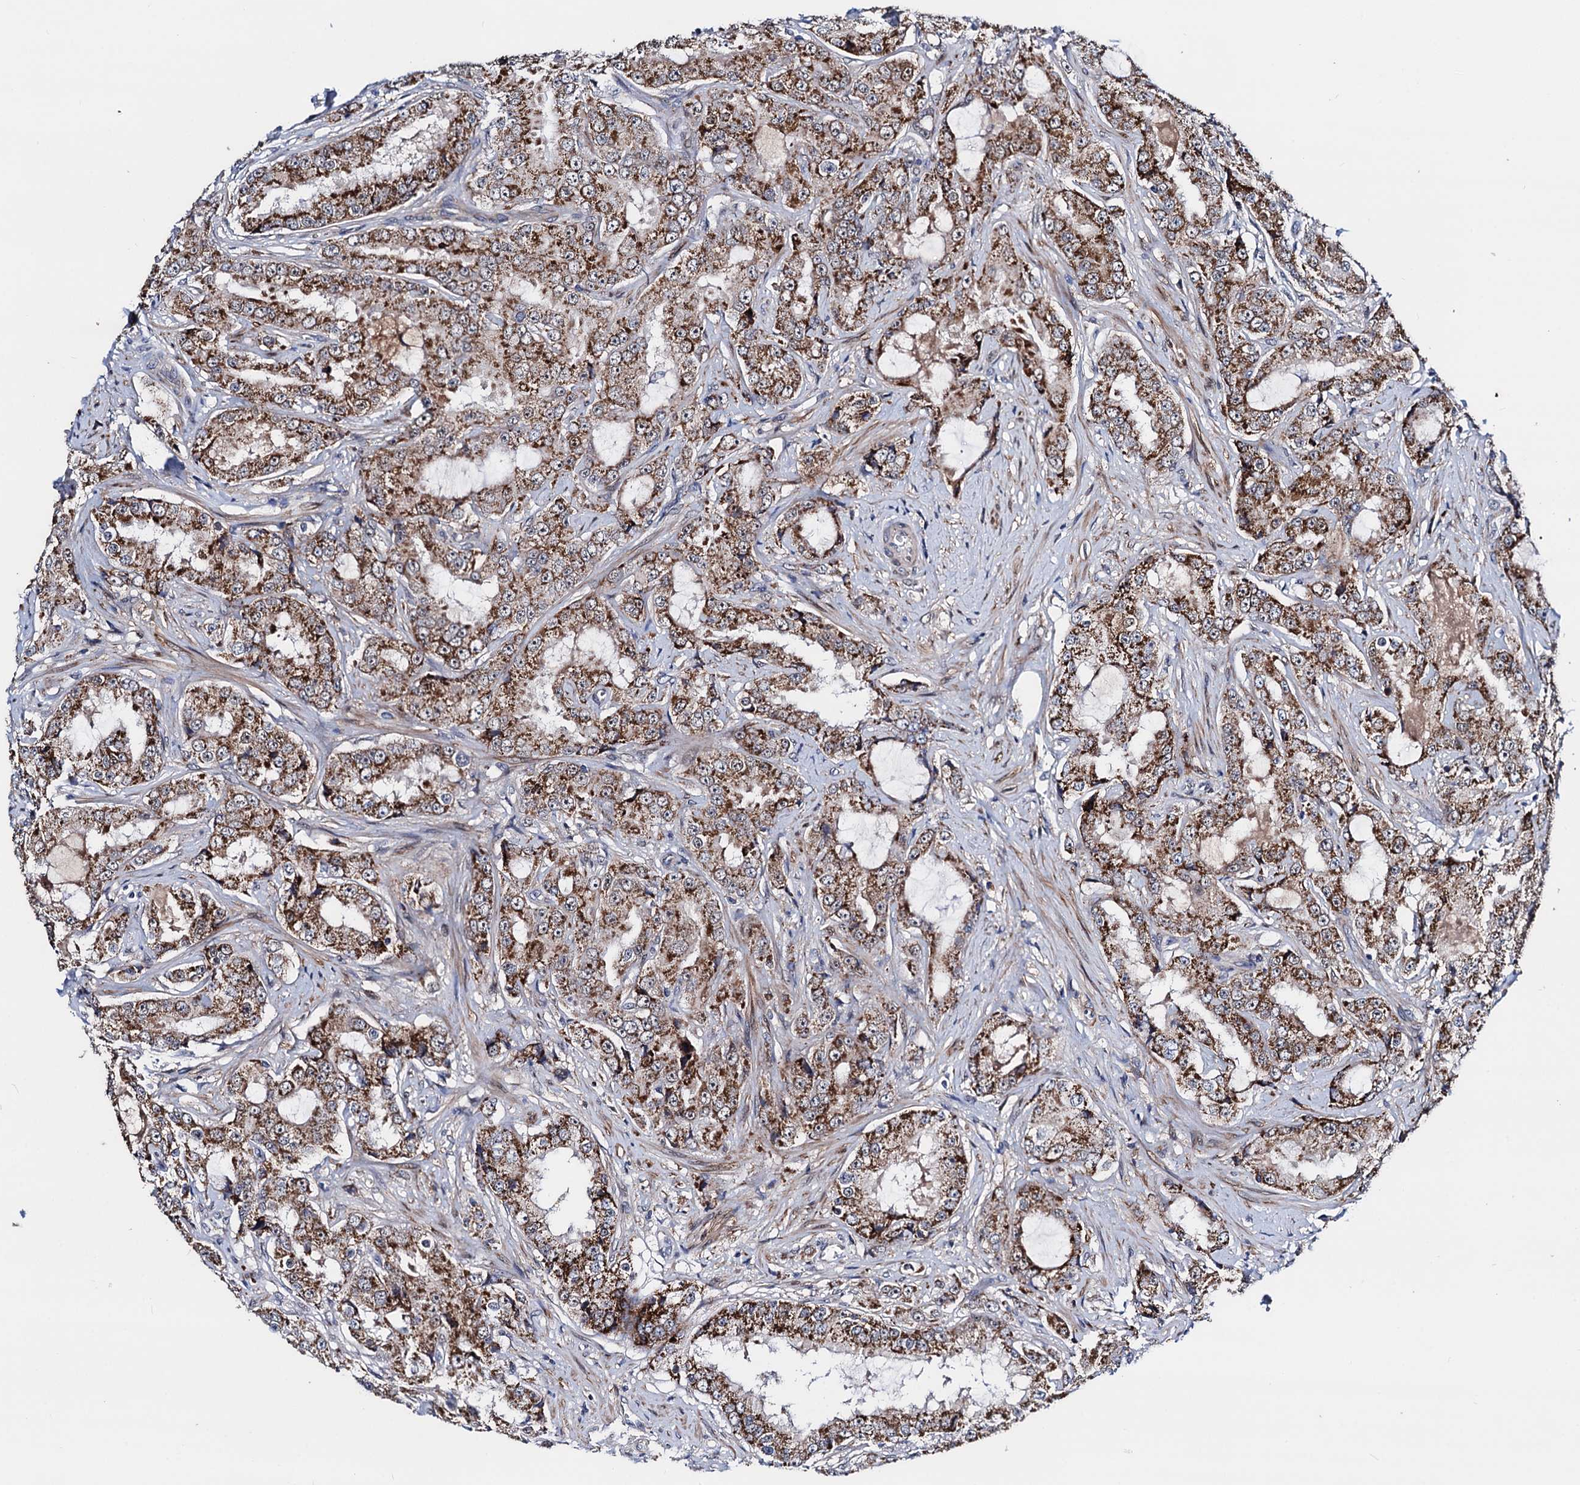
{"staining": {"intensity": "strong", "quantity": ">75%", "location": "cytoplasmic/membranous"}, "tissue": "prostate cancer", "cell_type": "Tumor cells", "image_type": "cancer", "snomed": [{"axis": "morphology", "description": "Adenocarcinoma, High grade"}, {"axis": "topography", "description": "Prostate"}], "caption": "A high amount of strong cytoplasmic/membranous expression is identified in approximately >75% of tumor cells in prostate cancer (adenocarcinoma (high-grade)) tissue.", "gene": "COA4", "patient": {"sex": "male", "age": 73}}